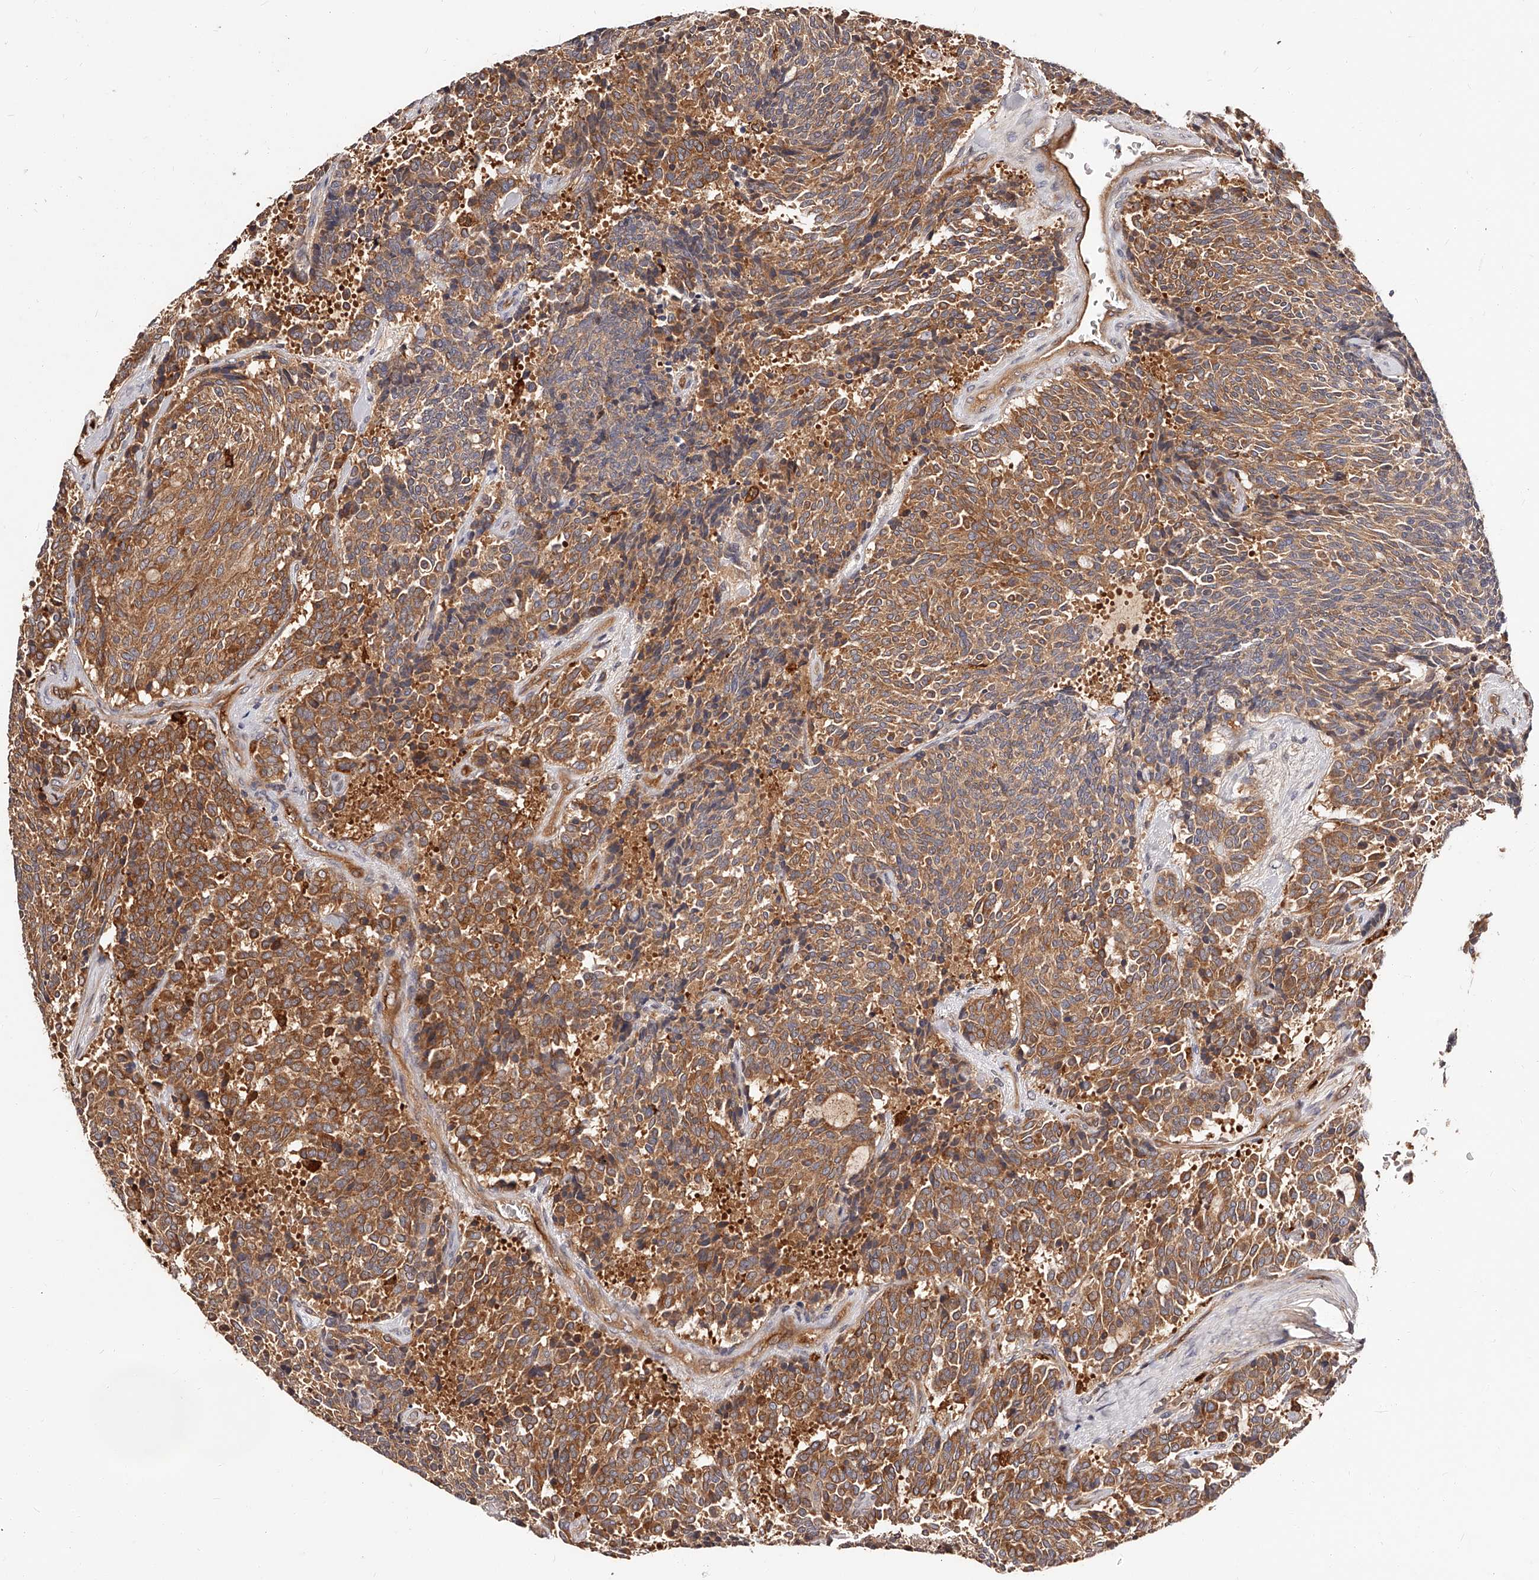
{"staining": {"intensity": "moderate", "quantity": ">75%", "location": "cytoplasmic/membranous"}, "tissue": "carcinoid", "cell_type": "Tumor cells", "image_type": "cancer", "snomed": [{"axis": "morphology", "description": "Carcinoid, malignant, NOS"}, {"axis": "topography", "description": "Pancreas"}], "caption": "The histopathology image demonstrates staining of malignant carcinoid, revealing moderate cytoplasmic/membranous protein expression (brown color) within tumor cells.", "gene": "LAP3", "patient": {"sex": "female", "age": 54}}